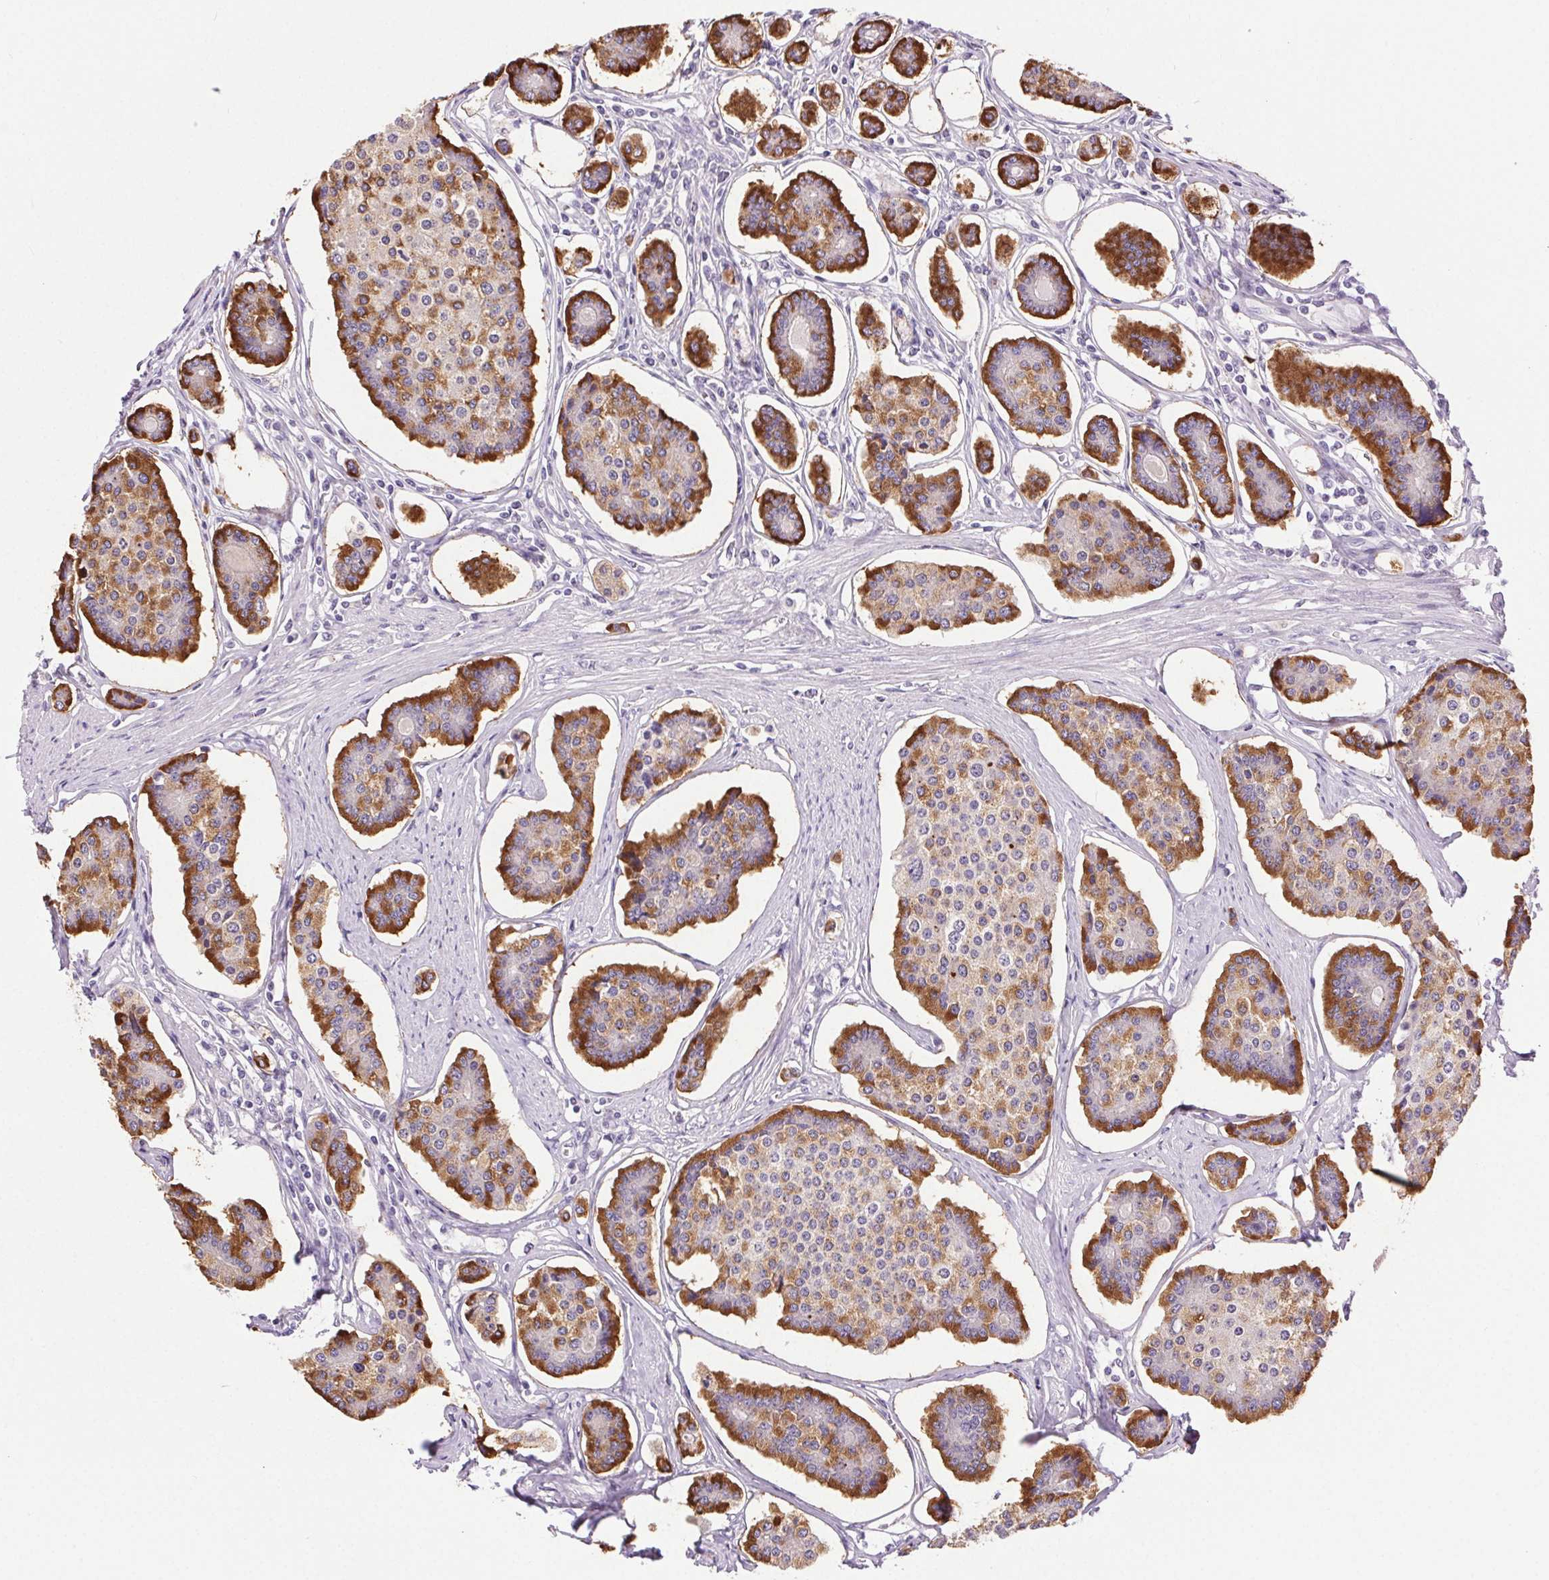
{"staining": {"intensity": "strong", "quantity": "25%-75%", "location": "cytoplasmic/membranous"}, "tissue": "carcinoid", "cell_type": "Tumor cells", "image_type": "cancer", "snomed": [{"axis": "morphology", "description": "Carcinoid, malignant, NOS"}, {"axis": "topography", "description": "Small intestine"}], "caption": "Carcinoid stained with DAB immunohistochemistry reveals high levels of strong cytoplasmic/membranous staining in approximately 25%-75% of tumor cells. (DAB (3,3'-diaminobenzidine) IHC with brightfield microscopy, high magnification).", "gene": "SYT11", "patient": {"sex": "female", "age": 65}}